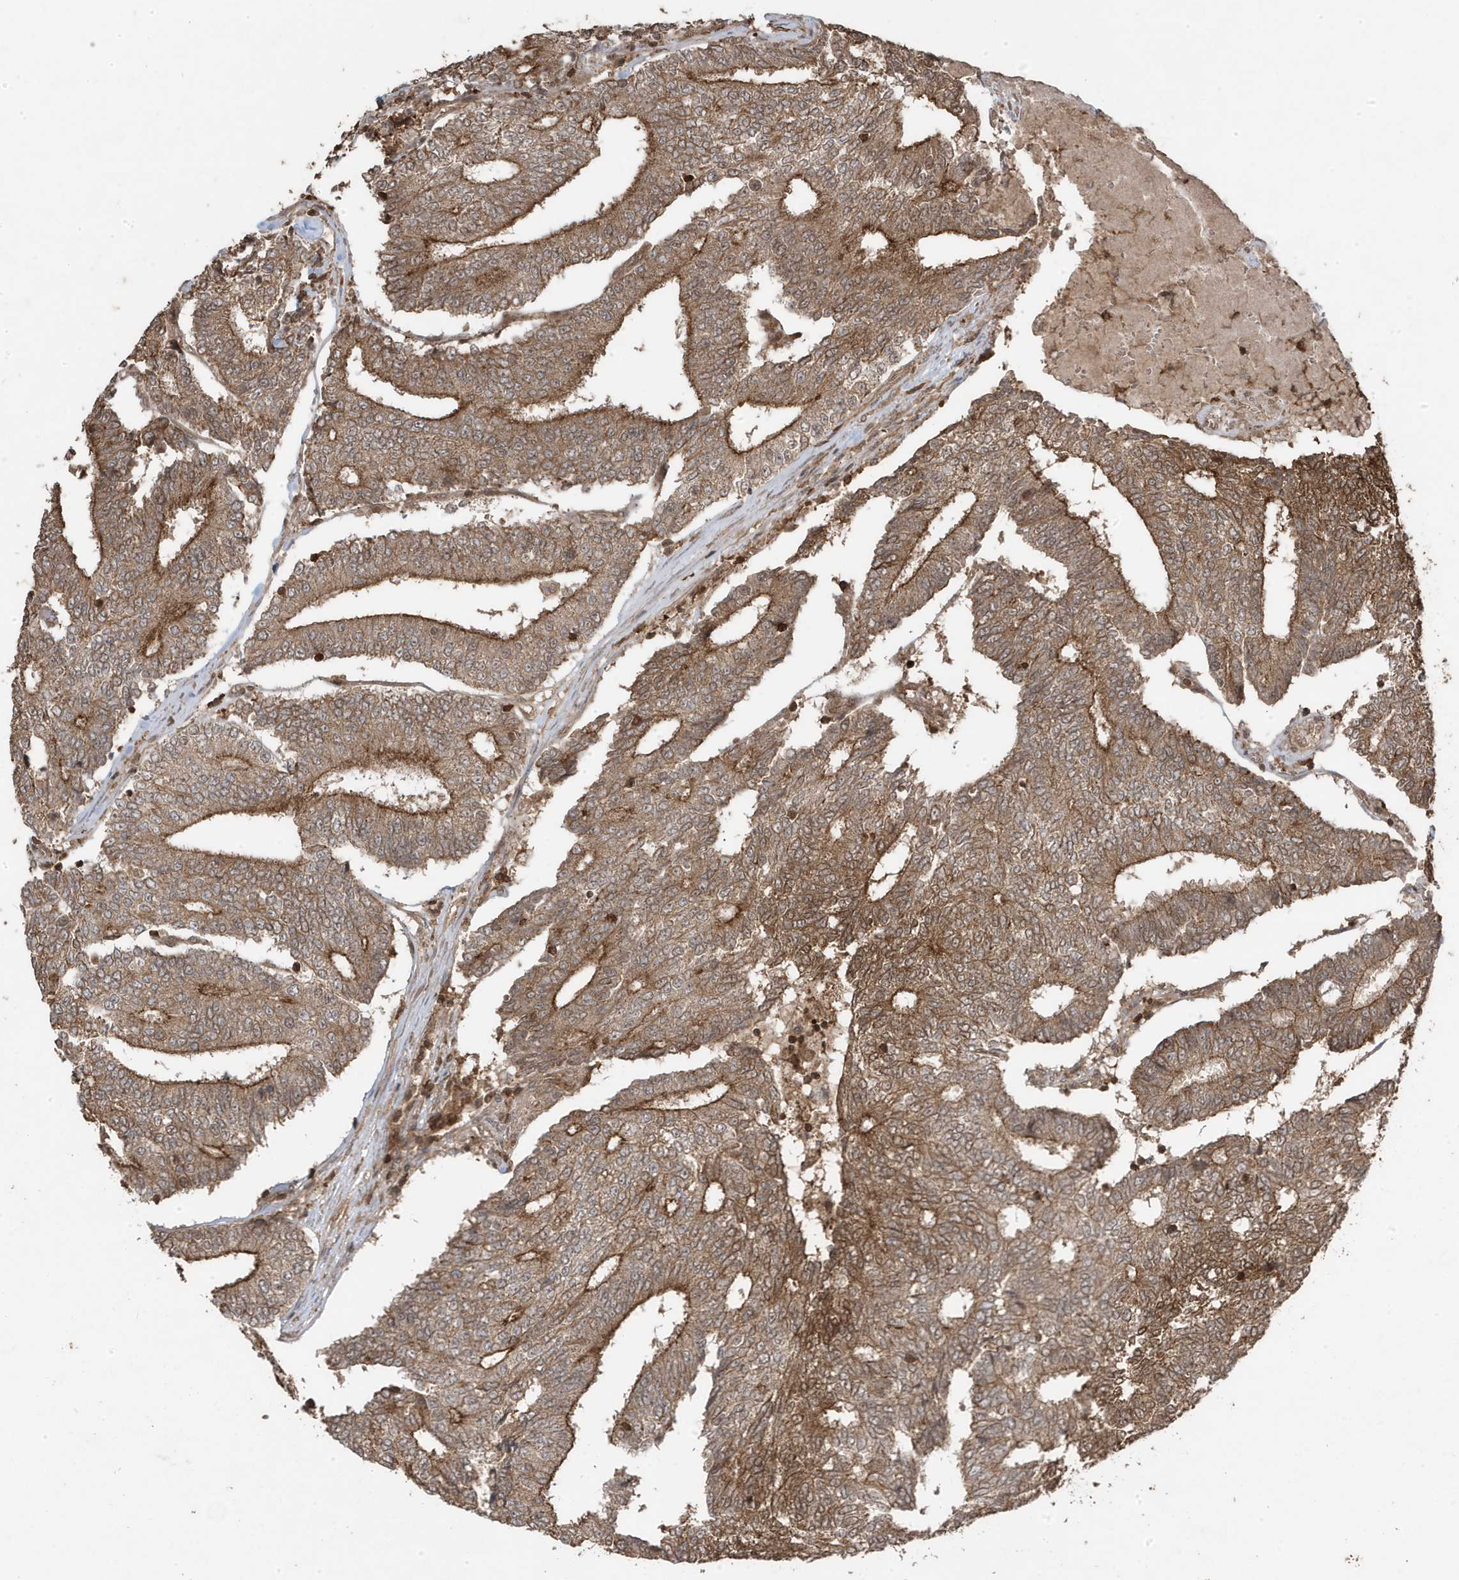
{"staining": {"intensity": "moderate", "quantity": ">75%", "location": "cytoplasmic/membranous"}, "tissue": "prostate cancer", "cell_type": "Tumor cells", "image_type": "cancer", "snomed": [{"axis": "morphology", "description": "Normal tissue, NOS"}, {"axis": "morphology", "description": "Adenocarcinoma, High grade"}, {"axis": "topography", "description": "Prostate"}, {"axis": "topography", "description": "Seminal veicle"}], "caption": "This is a histology image of immunohistochemistry staining of prostate cancer, which shows moderate staining in the cytoplasmic/membranous of tumor cells.", "gene": "ASAP1", "patient": {"sex": "male", "age": 55}}